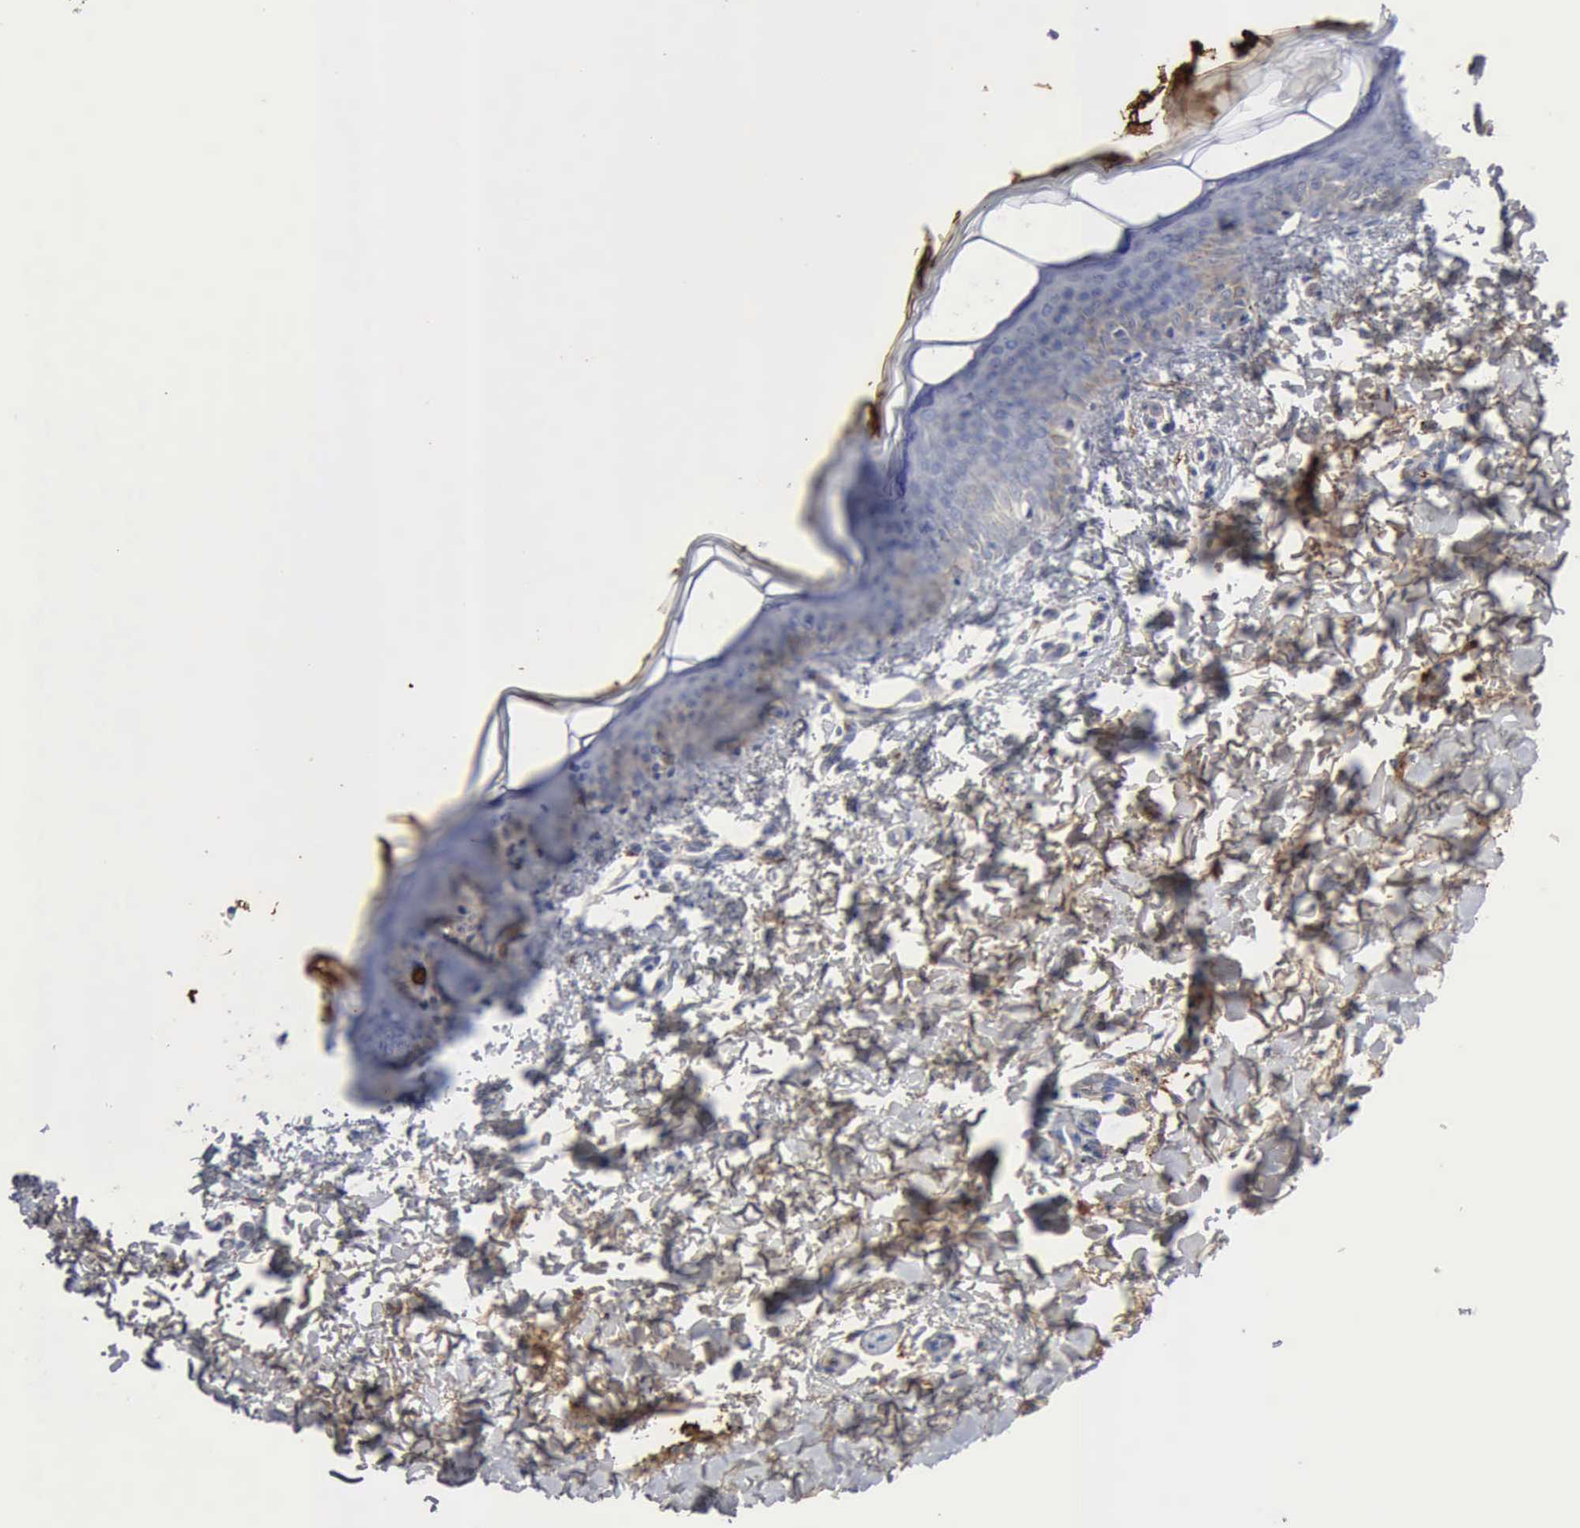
{"staining": {"intensity": "weak", "quantity": "25%-75%", "location": "cytoplasmic/membranous"}, "tissue": "skin", "cell_type": "Fibroblasts", "image_type": "normal", "snomed": [{"axis": "morphology", "description": "Normal tissue, NOS"}, {"axis": "topography", "description": "Skin"}], "caption": "IHC image of normal human skin stained for a protein (brown), which displays low levels of weak cytoplasmic/membranous expression in approximately 25%-75% of fibroblasts.", "gene": "C4BPA", "patient": {"sex": "female", "age": 4}}